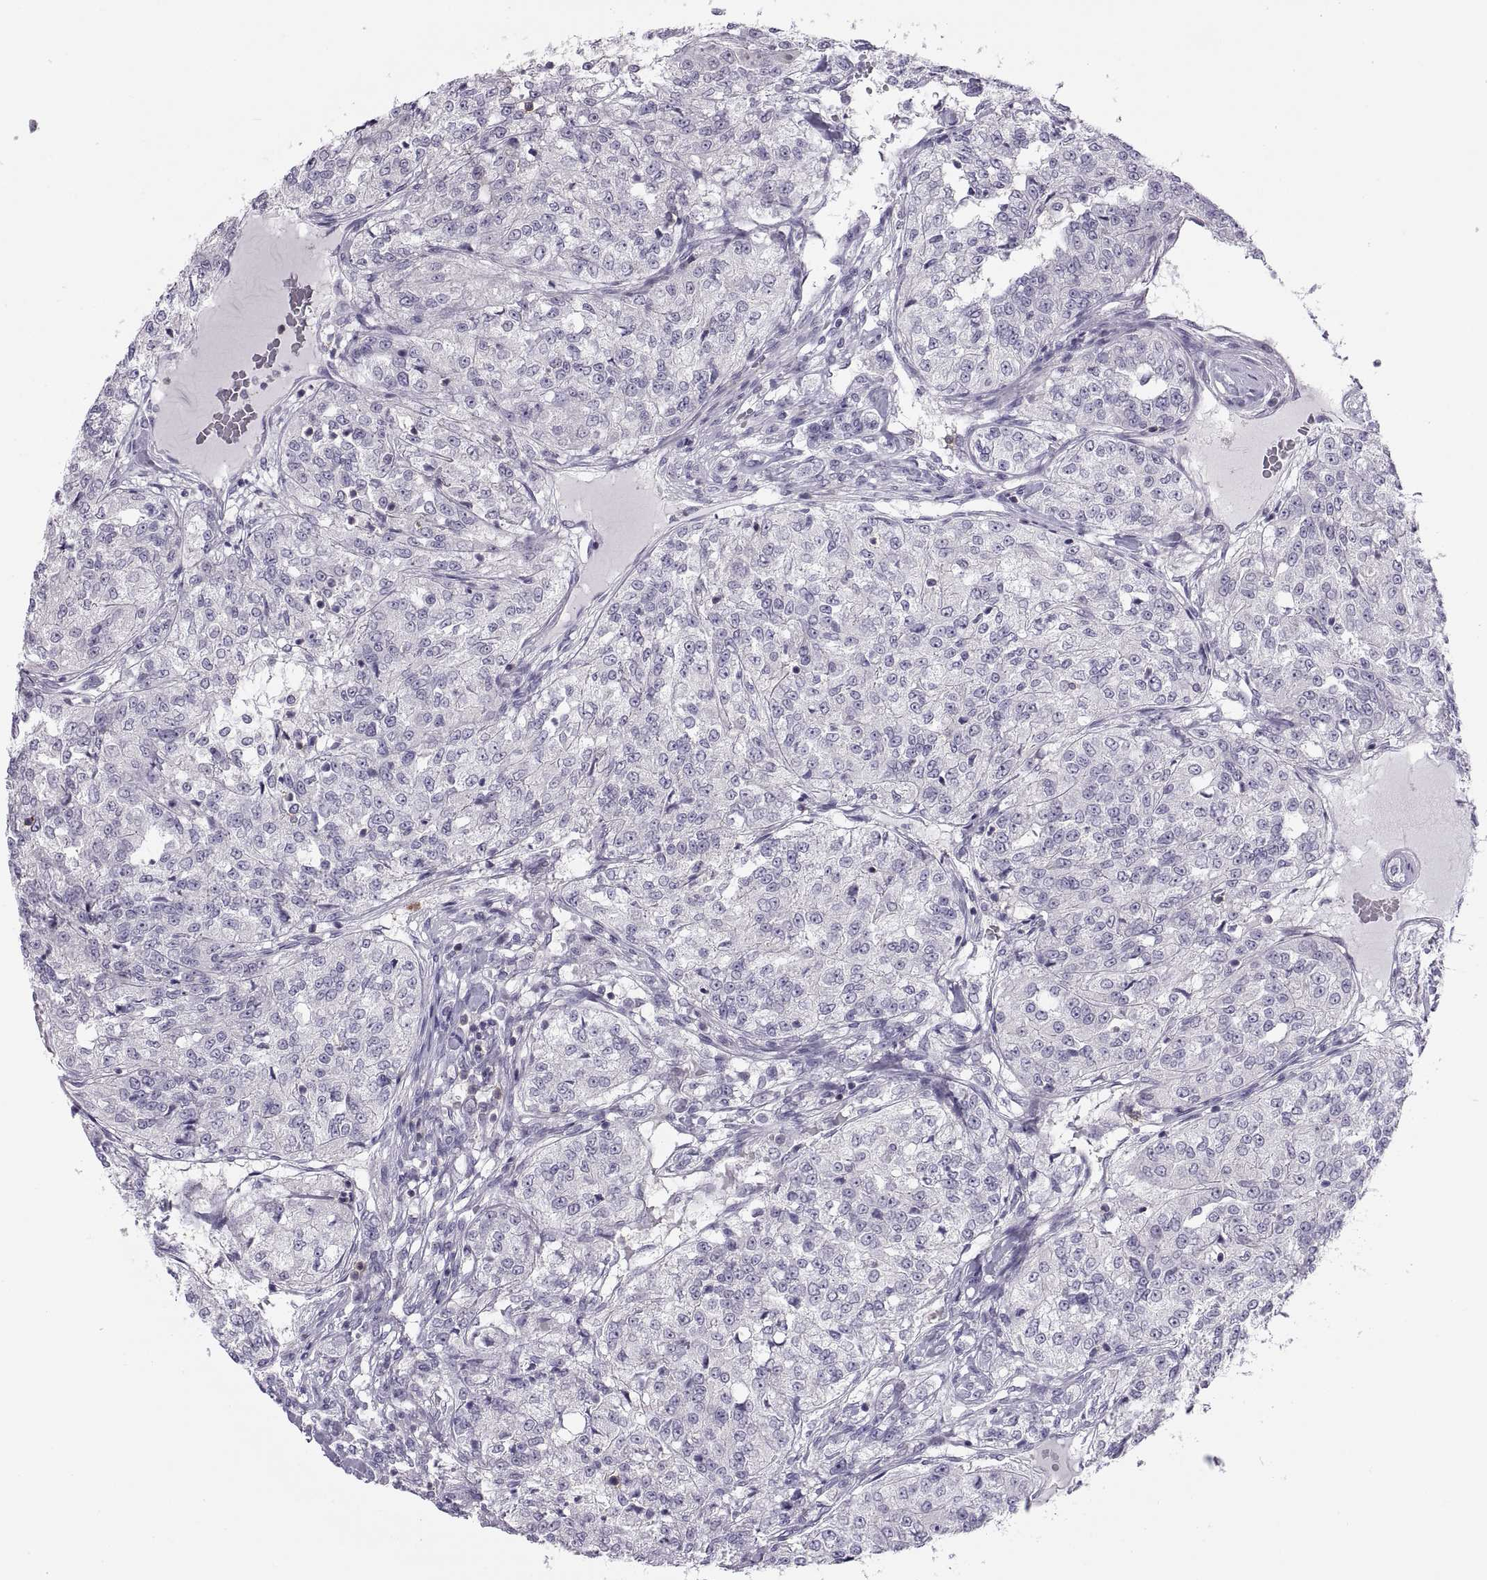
{"staining": {"intensity": "negative", "quantity": "none", "location": "none"}, "tissue": "renal cancer", "cell_type": "Tumor cells", "image_type": "cancer", "snomed": [{"axis": "morphology", "description": "Adenocarcinoma, NOS"}, {"axis": "topography", "description": "Kidney"}], "caption": "IHC image of renal cancer stained for a protein (brown), which demonstrates no expression in tumor cells. (DAB (3,3'-diaminobenzidine) immunohistochemistry (IHC) visualized using brightfield microscopy, high magnification).", "gene": "TTC21A", "patient": {"sex": "female", "age": 63}}